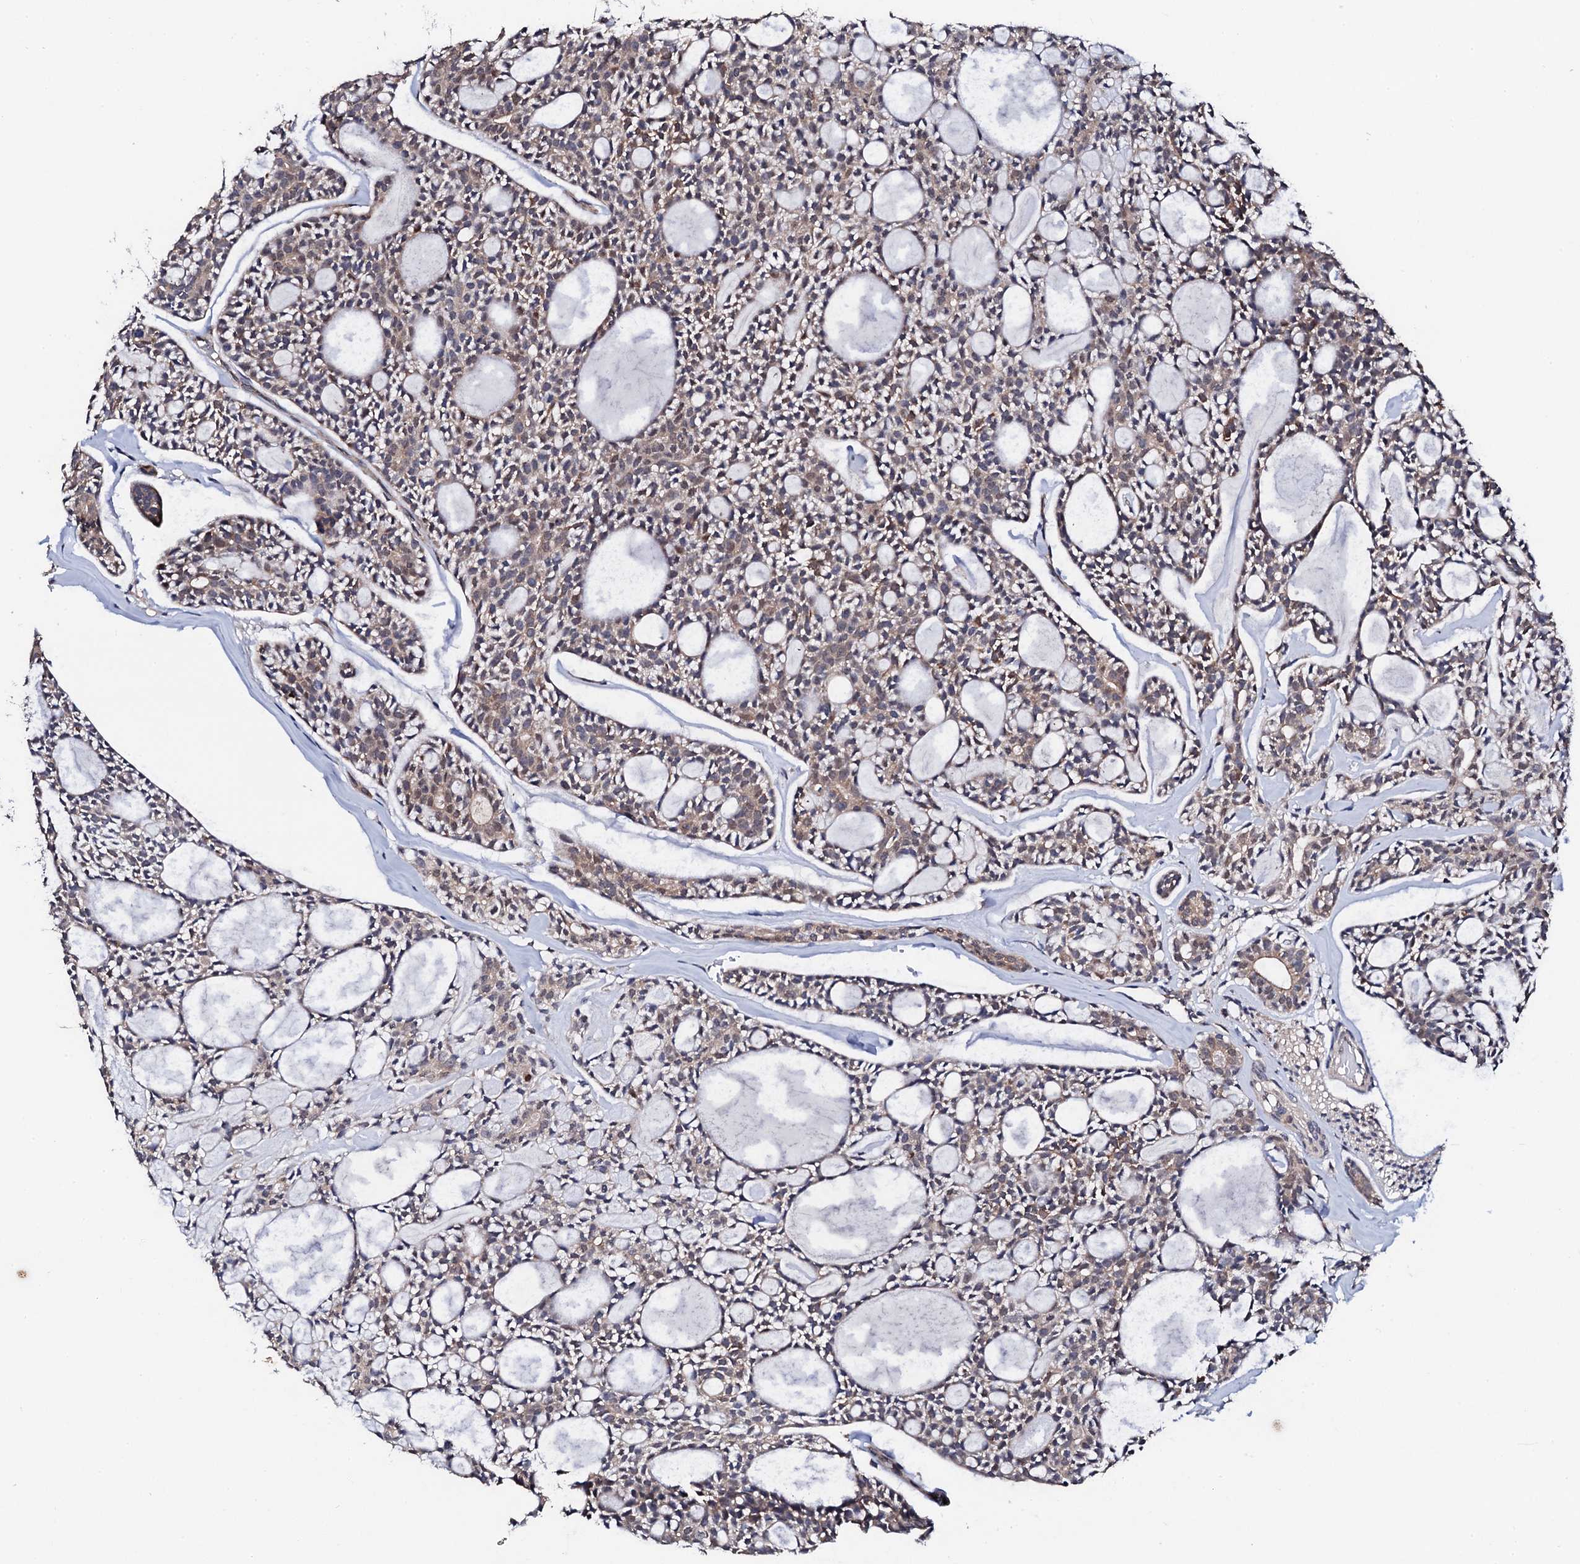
{"staining": {"intensity": "weak", "quantity": "25%-75%", "location": "cytoplasmic/membranous"}, "tissue": "head and neck cancer", "cell_type": "Tumor cells", "image_type": "cancer", "snomed": [{"axis": "morphology", "description": "Adenocarcinoma, NOS"}, {"axis": "topography", "description": "Salivary gland"}, {"axis": "topography", "description": "Head-Neck"}], "caption": "Immunohistochemistry (IHC) of head and neck cancer reveals low levels of weak cytoplasmic/membranous staining in approximately 25%-75% of tumor cells. Immunohistochemistry (IHC) stains the protein of interest in brown and the nuclei are stained blue.", "gene": "IP6K1", "patient": {"sex": "male", "age": 55}}